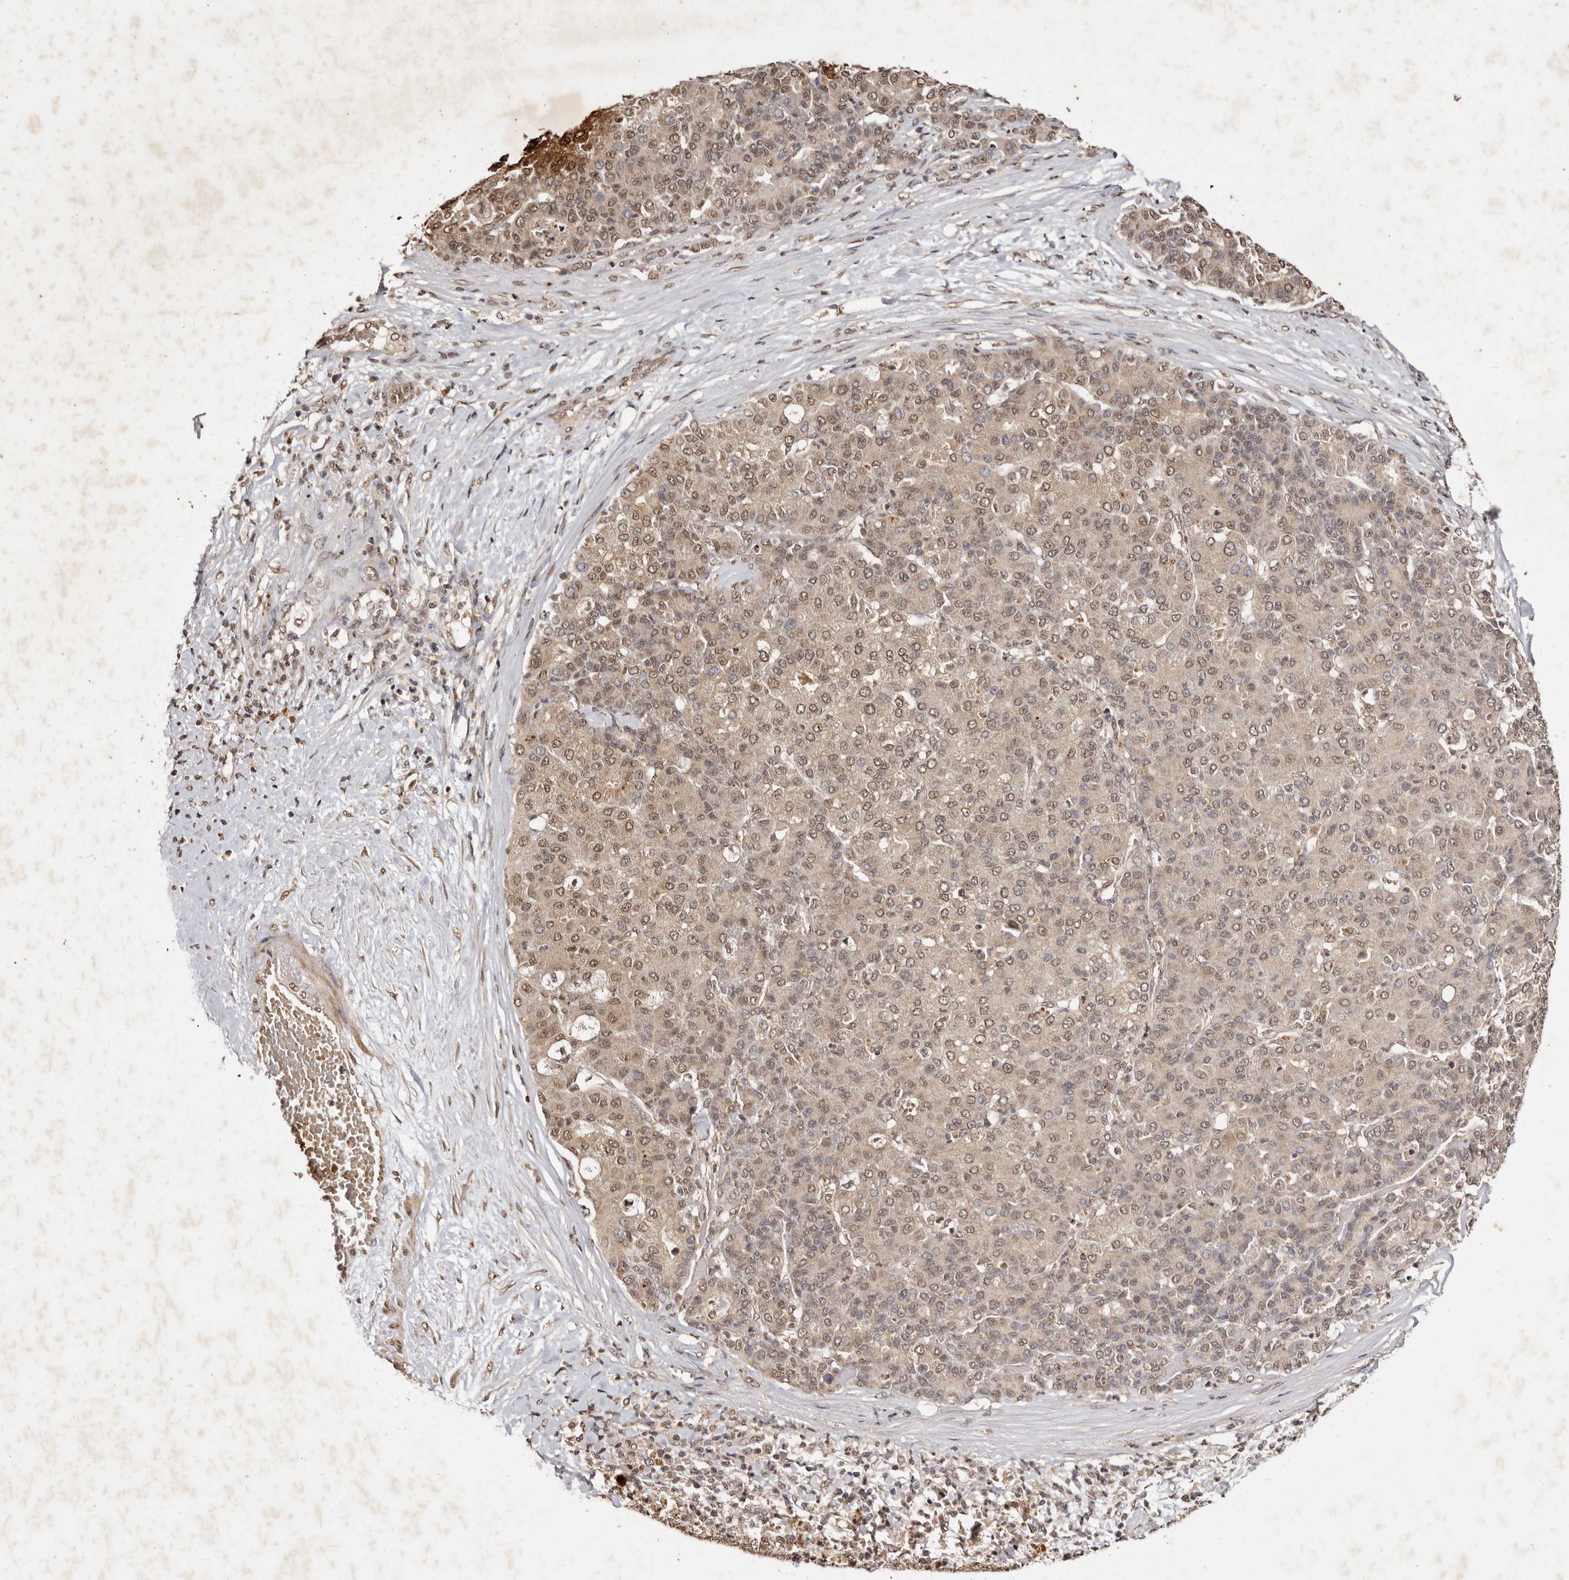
{"staining": {"intensity": "moderate", "quantity": ">75%", "location": "cytoplasmic/membranous,nuclear"}, "tissue": "liver cancer", "cell_type": "Tumor cells", "image_type": "cancer", "snomed": [{"axis": "morphology", "description": "Carcinoma, Hepatocellular, NOS"}, {"axis": "topography", "description": "Liver"}], "caption": "About >75% of tumor cells in human liver cancer (hepatocellular carcinoma) display moderate cytoplasmic/membranous and nuclear protein staining as visualized by brown immunohistochemical staining.", "gene": "NOTCH1", "patient": {"sex": "male", "age": 65}}